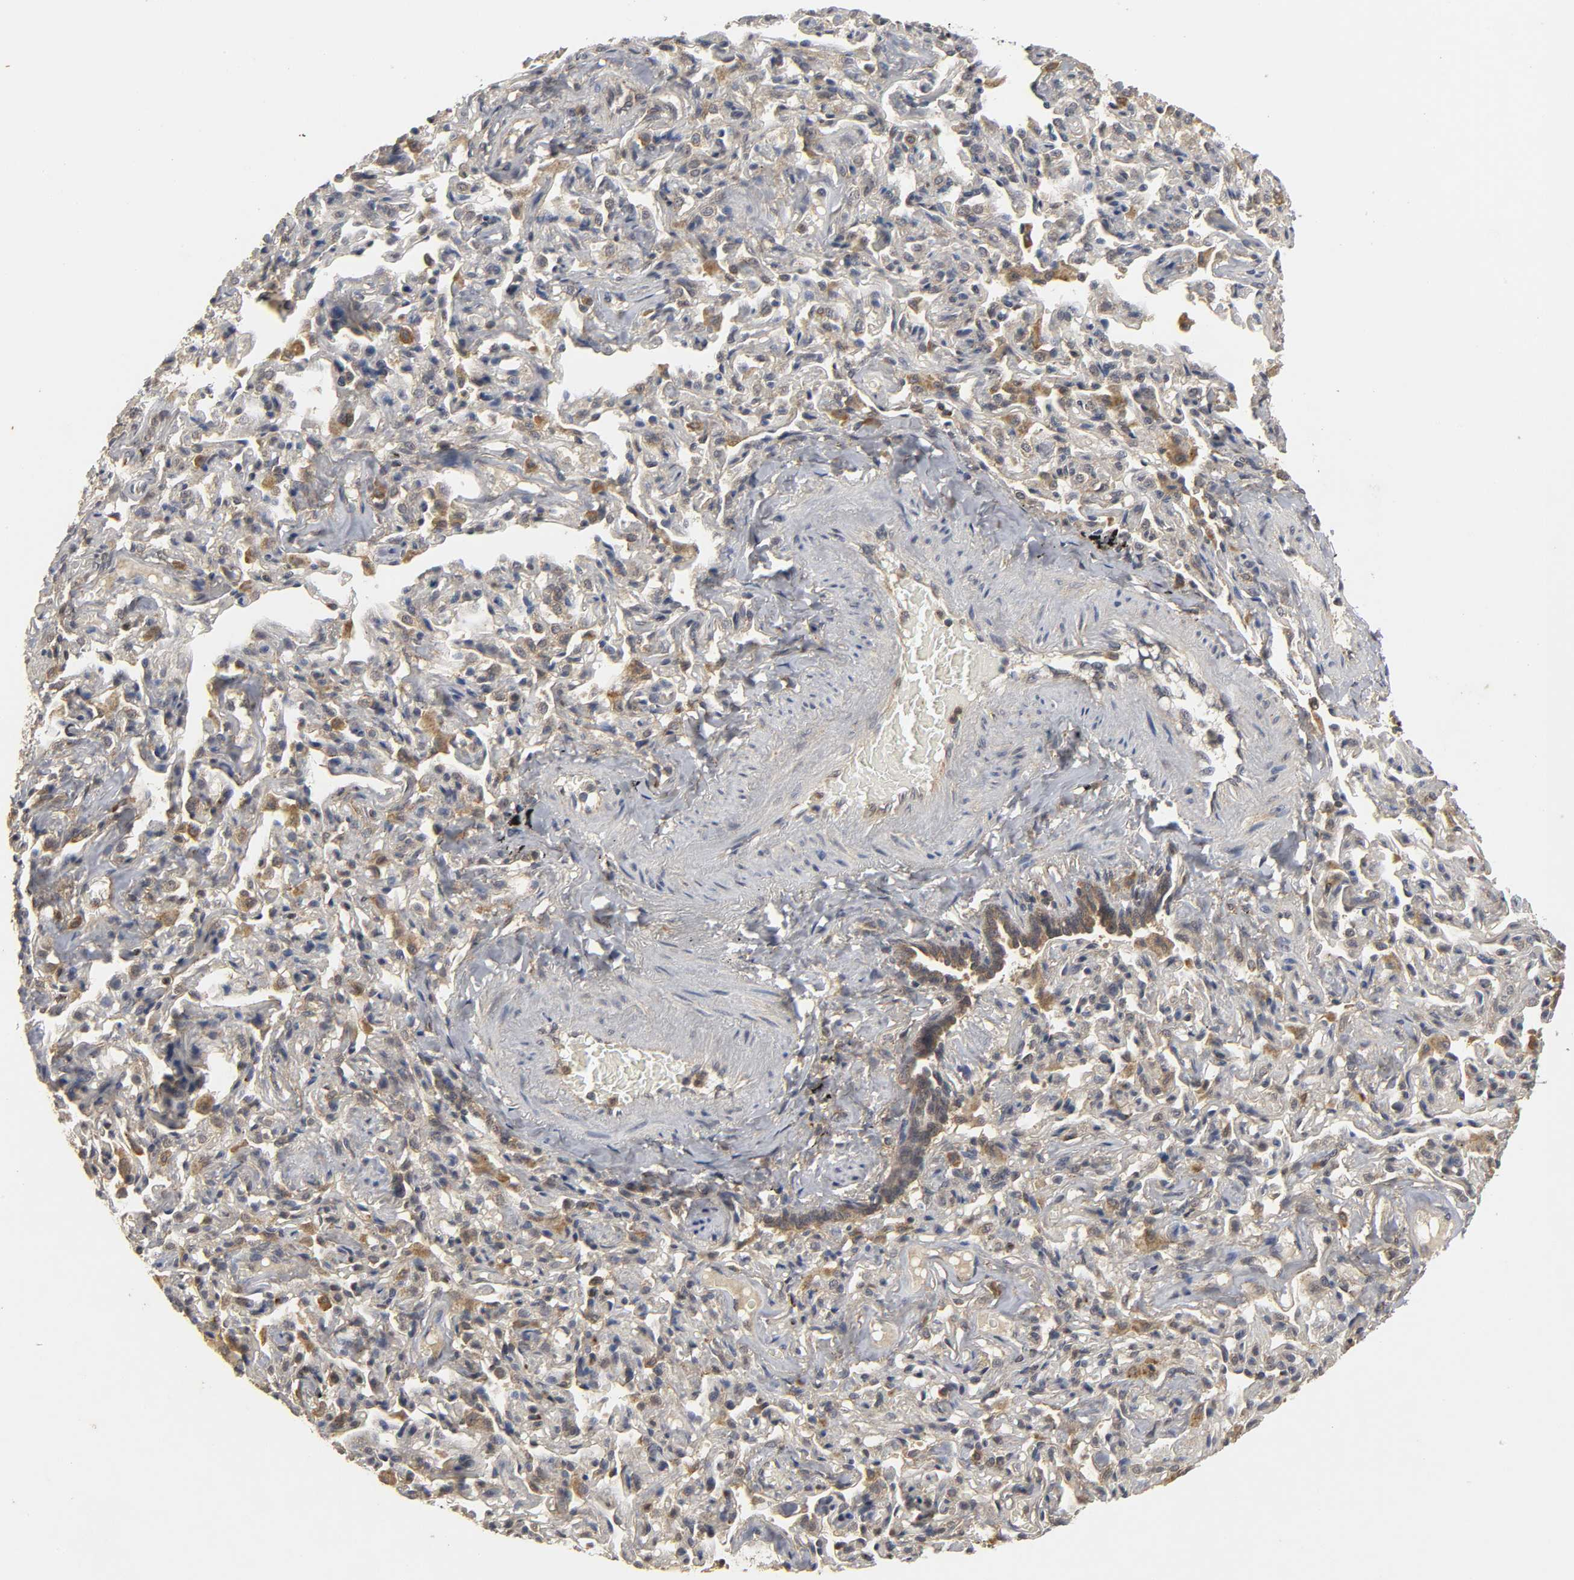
{"staining": {"intensity": "weak", "quantity": ">75%", "location": "cytoplasmic/membranous"}, "tissue": "bronchus", "cell_type": "Respiratory epithelial cells", "image_type": "normal", "snomed": [{"axis": "morphology", "description": "Normal tissue, NOS"}, {"axis": "topography", "description": "Lung"}], "caption": "Protein staining of normal bronchus demonstrates weak cytoplasmic/membranous staining in approximately >75% of respiratory epithelial cells.", "gene": "TRAF6", "patient": {"sex": "male", "age": 64}}